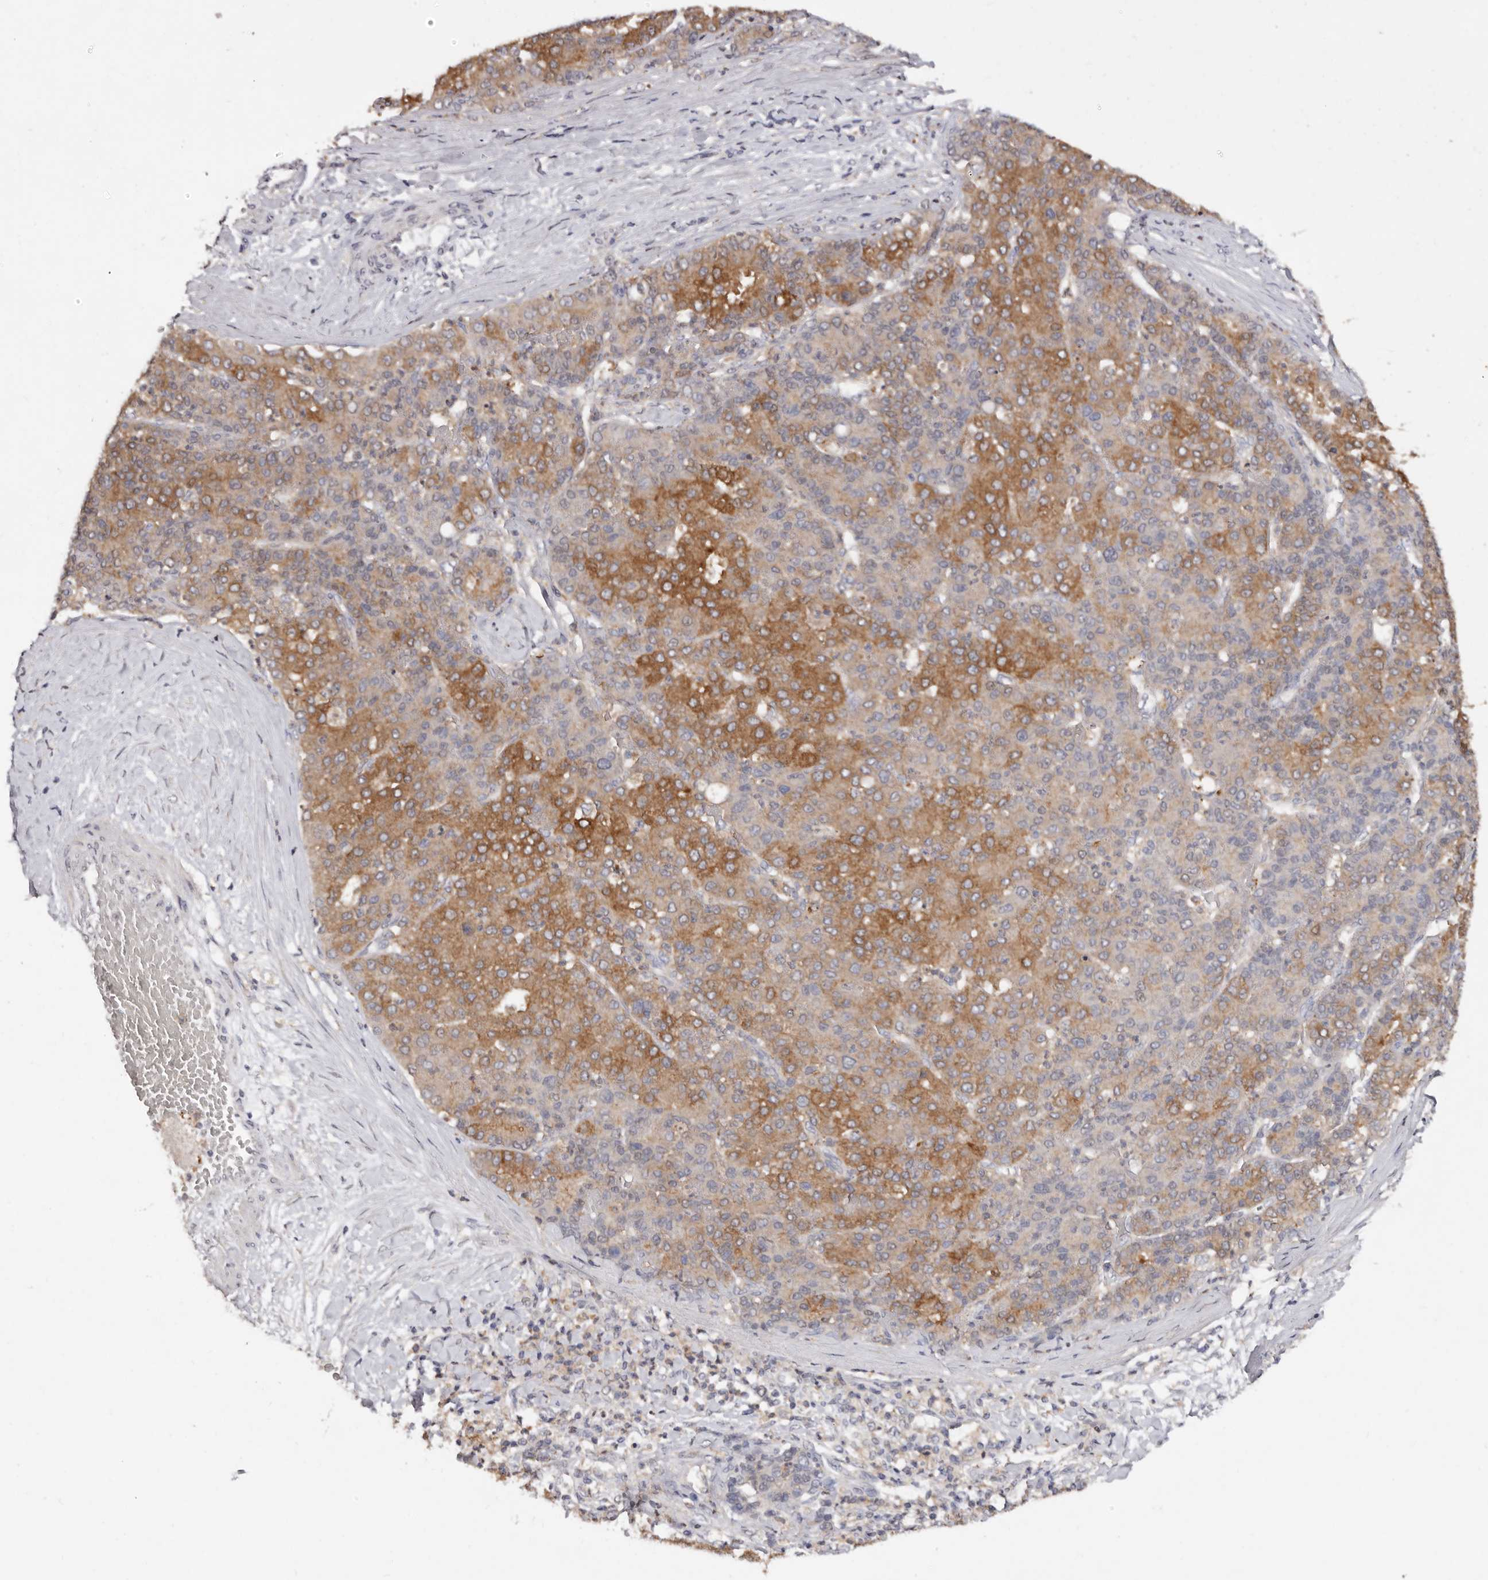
{"staining": {"intensity": "moderate", "quantity": ">75%", "location": "cytoplasmic/membranous"}, "tissue": "liver cancer", "cell_type": "Tumor cells", "image_type": "cancer", "snomed": [{"axis": "morphology", "description": "Carcinoma, Hepatocellular, NOS"}, {"axis": "topography", "description": "Liver"}], "caption": "DAB (3,3'-diaminobenzidine) immunohistochemical staining of human hepatocellular carcinoma (liver) exhibits moderate cytoplasmic/membranous protein staining in approximately >75% of tumor cells.", "gene": "EDEM1", "patient": {"sex": "male", "age": 65}}